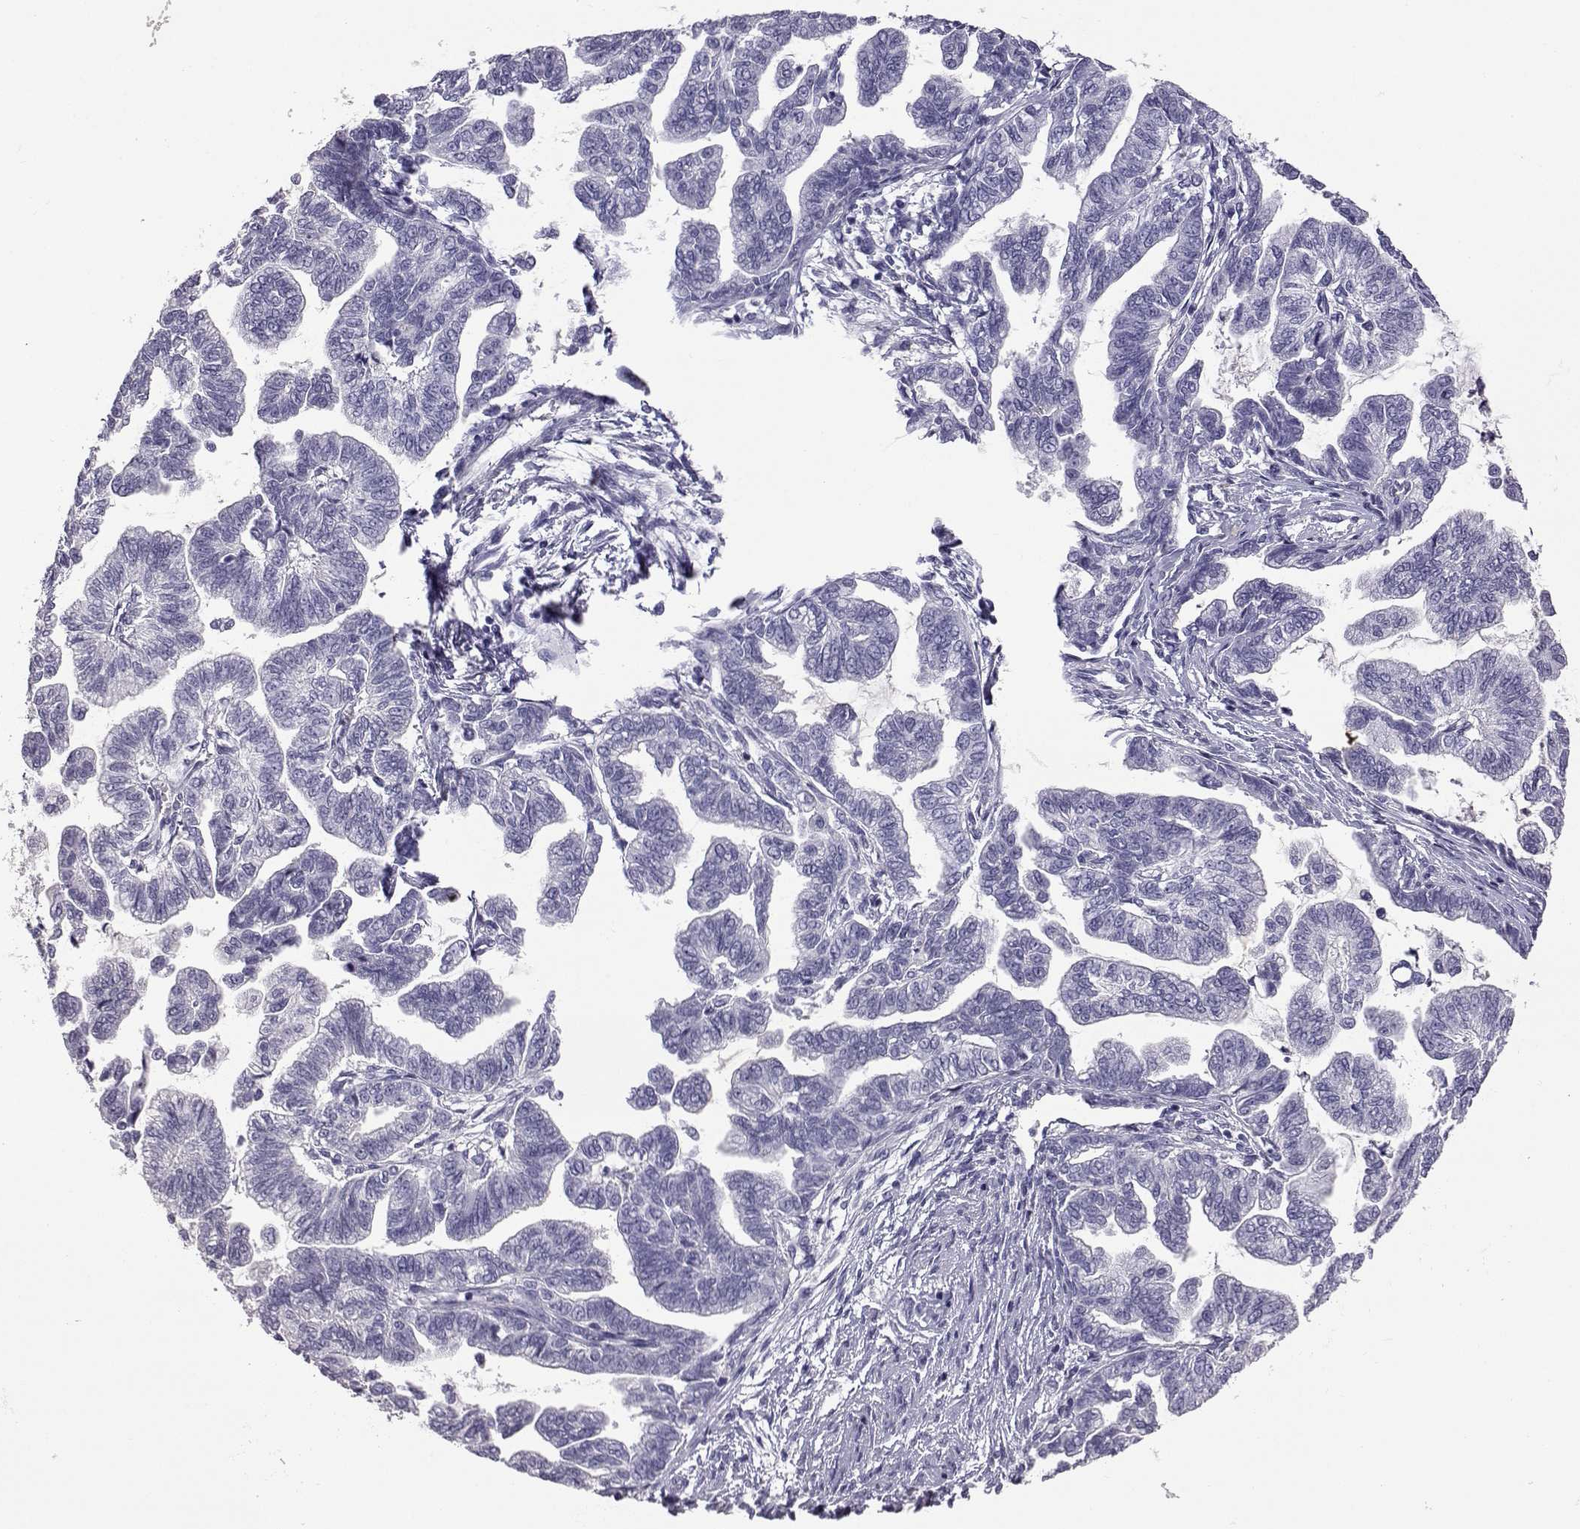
{"staining": {"intensity": "negative", "quantity": "none", "location": "none"}, "tissue": "stomach cancer", "cell_type": "Tumor cells", "image_type": "cancer", "snomed": [{"axis": "morphology", "description": "Adenocarcinoma, NOS"}, {"axis": "topography", "description": "Stomach"}], "caption": "DAB (3,3'-diaminobenzidine) immunohistochemical staining of stomach adenocarcinoma shows no significant positivity in tumor cells.", "gene": "AKR1B1", "patient": {"sex": "male", "age": 83}}